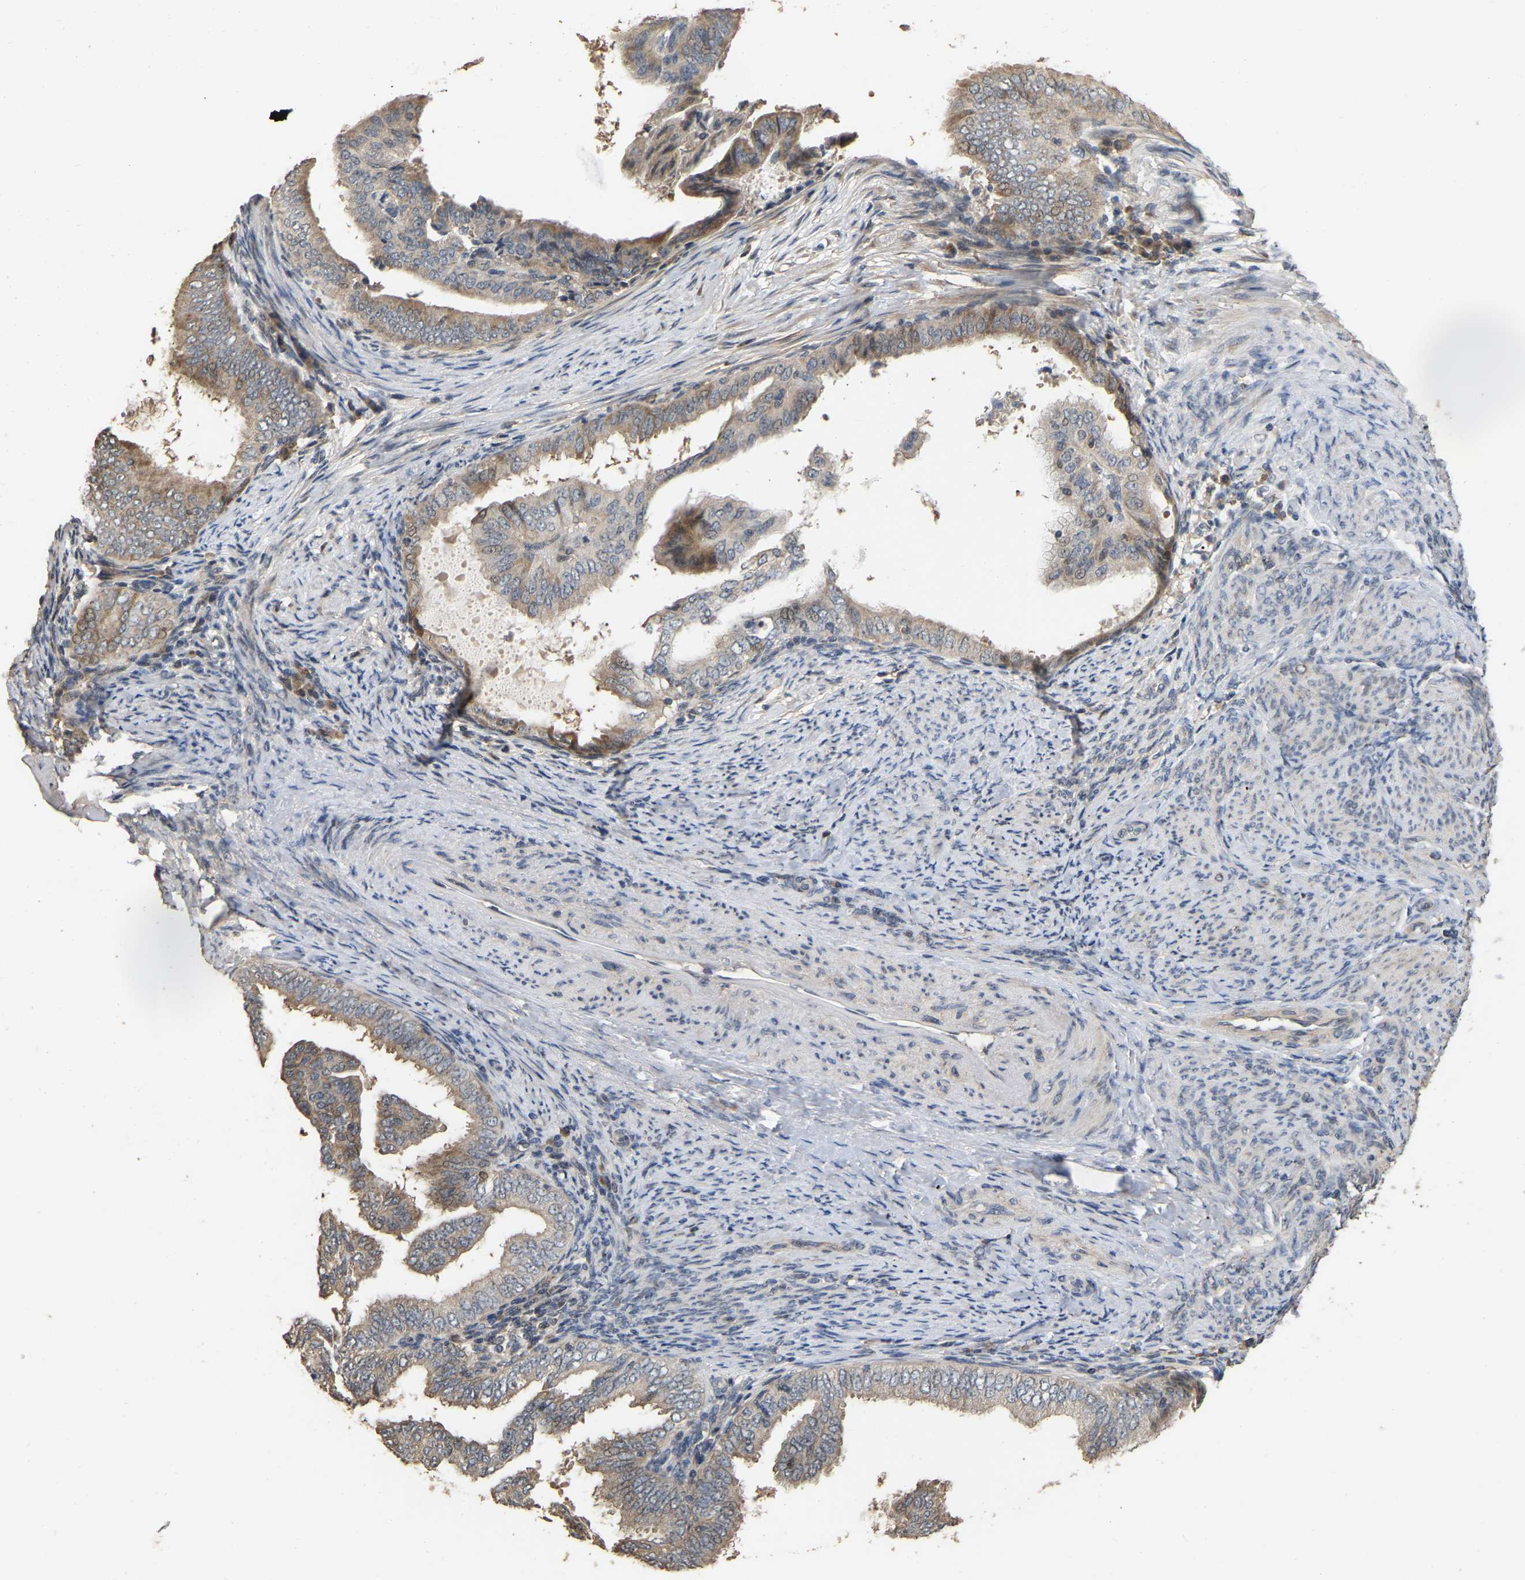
{"staining": {"intensity": "moderate", "quantity": ">75%", "location": "cytoplasmic/membranous,nuclear"}, "tissue": "endometrial cancer", "cell_type": "Tumor cells", "image_type": "cancer", "snomed": [{"axis": "morphology", "description": "Adenocarcinoma, NOS"}, {"axis": "topography", "description": "Endometrium"}], "caption": "The micrograph shows staining of endometrial adenocarcinoma, revealing moderate cytoplasmic/membranous and nuclear protein positivity (brown color) within tumor cells.", "gene": "NCS1", "patient": {"sex": "female", "age": 58}}